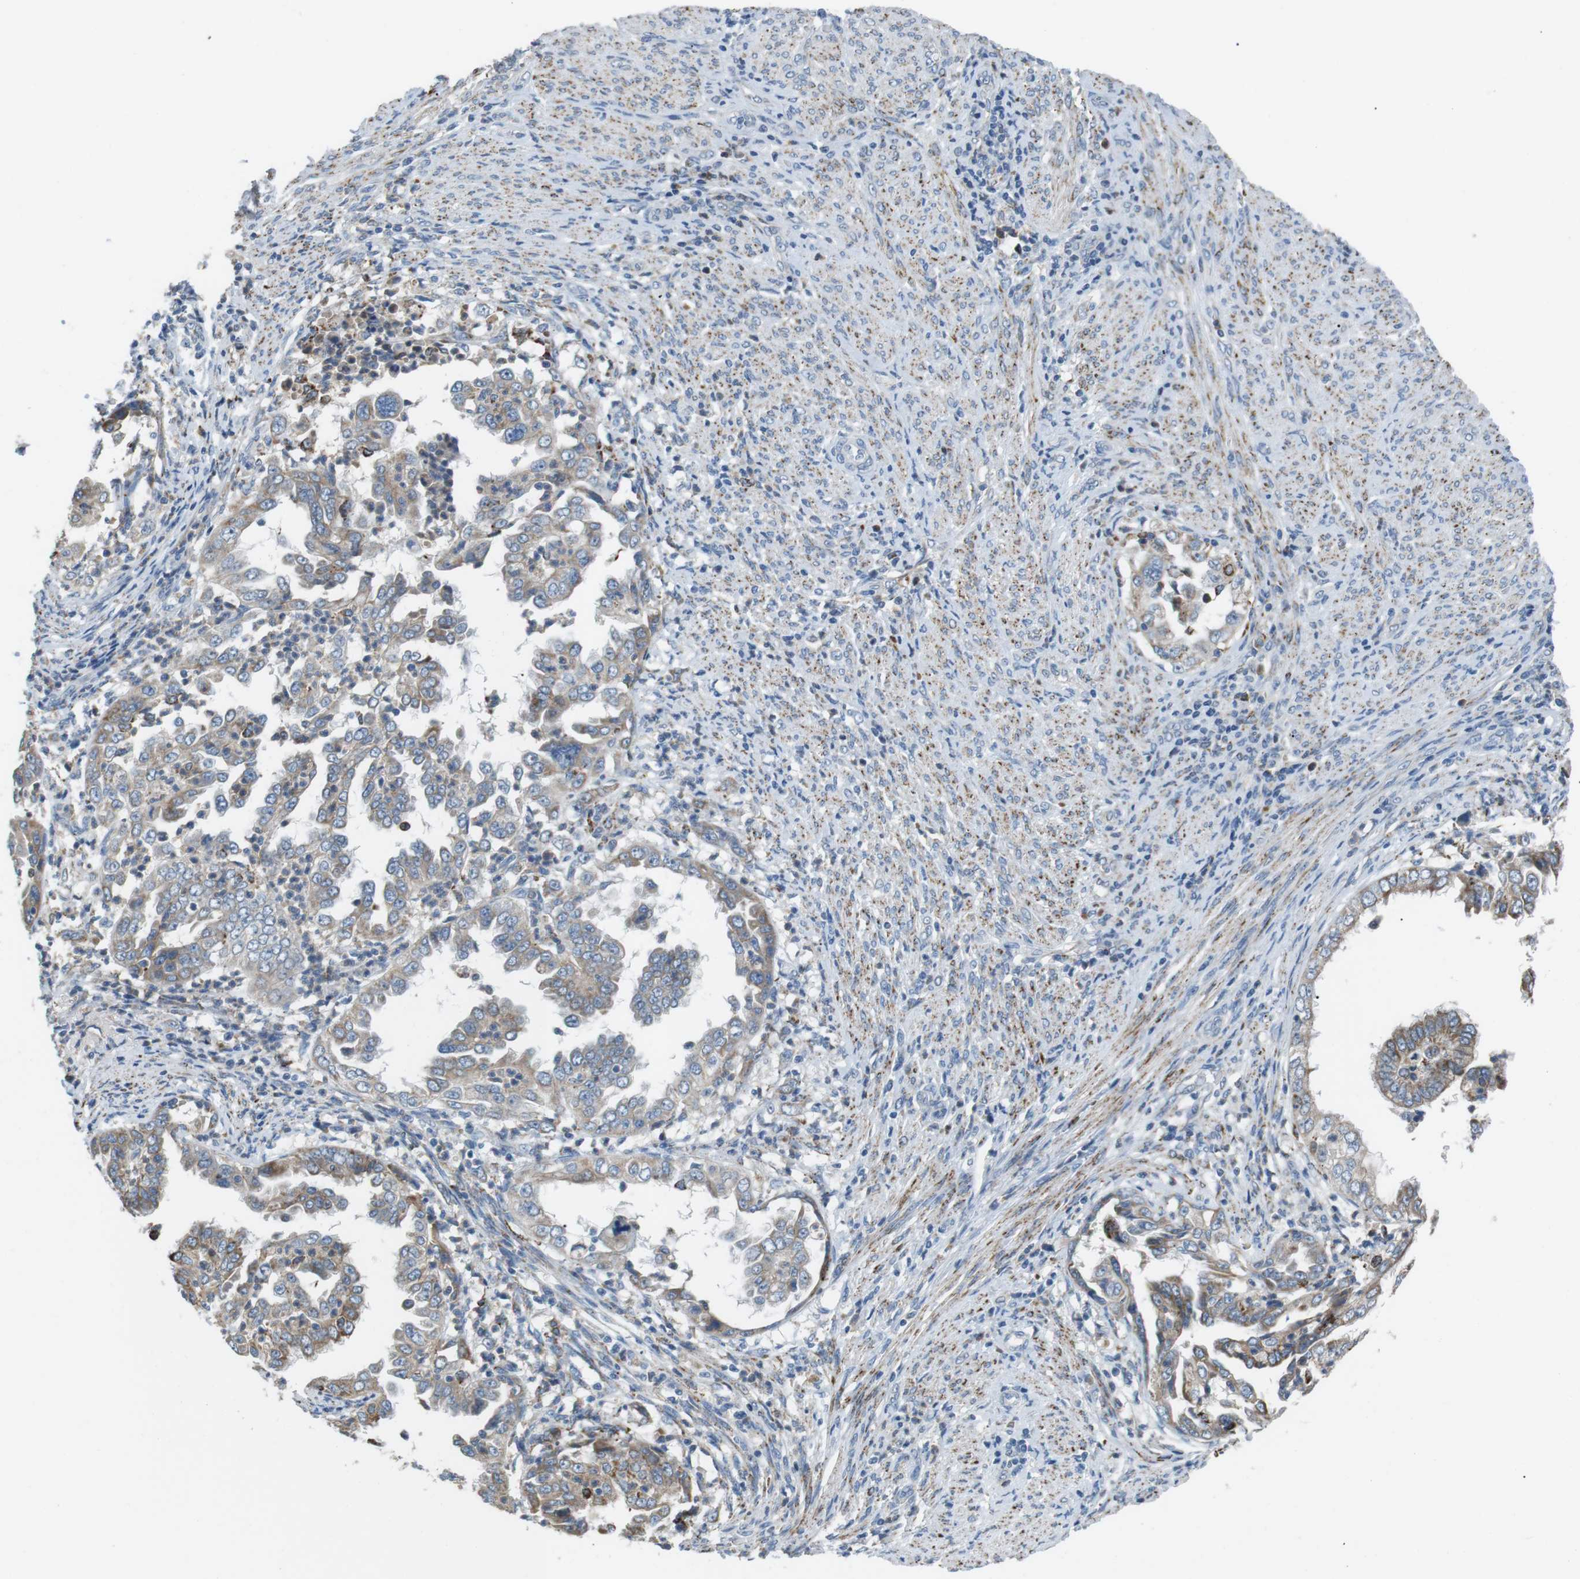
{"staining": {"intensity": "weak", "quantity": ">75%", "location": "cytoplasmic/membranous"}, "tissue": "endometrial cancer", "cell_type": "Tumor cells", "image_type": "cancer", "snomed": [{"axis": "morphology", "description": "Adenocarcinoma, NOS"}, {"axis": "topography", "description": "Endometrium"}], "caption": "Endometrial cancer tissue shows weak cytoplasmic/membranous expression in approximately >75% of tumor cells", "gene": "CD300E", "patient": {"sex": "female", "age": 85}}